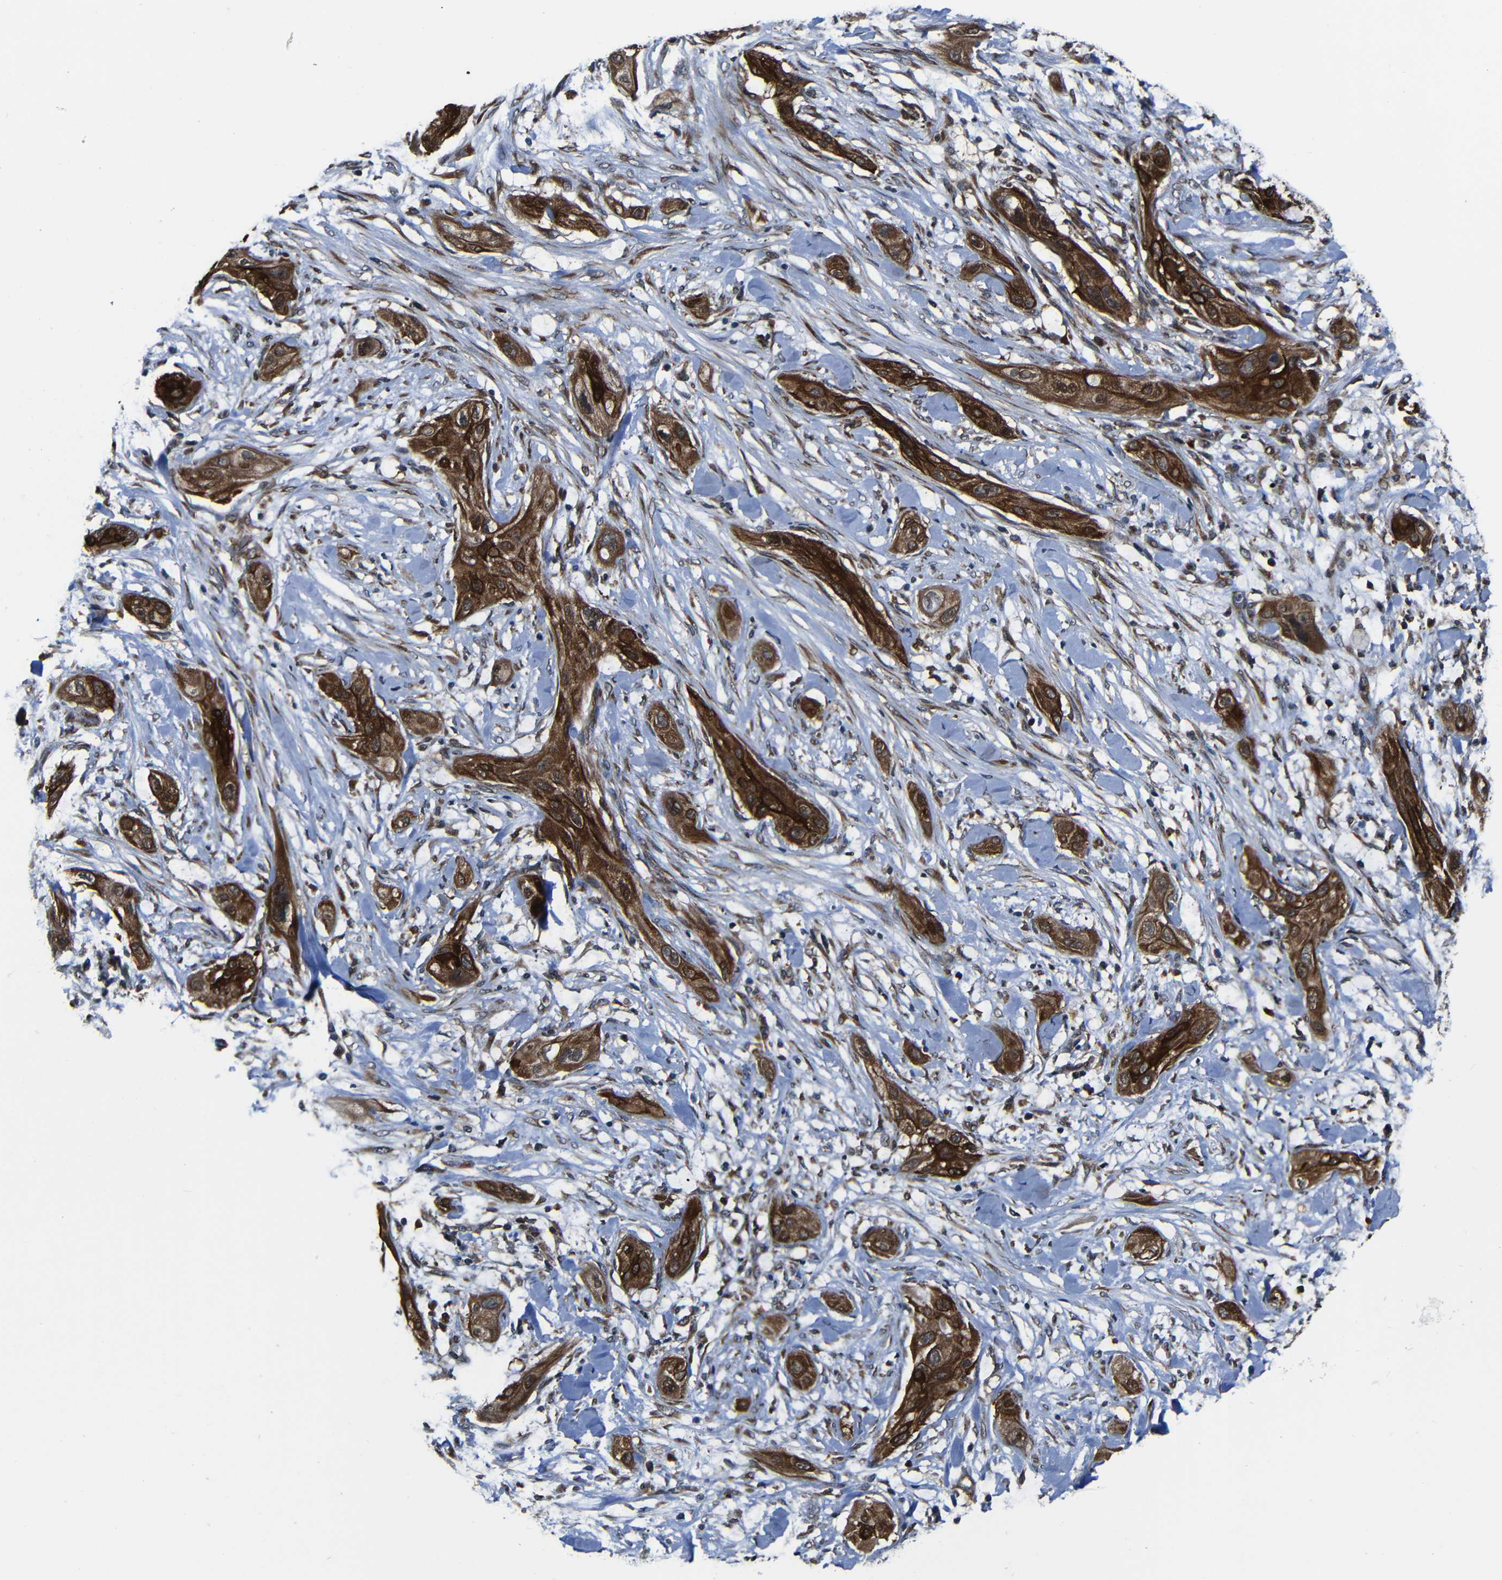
{"staining": {"intensity": "strong", "quantity": ">75%", "location": "cytoplasmic/membranous"}, "tissue": "lung cancer", "cell_type": "Tumor cells", "image_type": "cancer", "snomed": [{"axis": "morphology", "description": "Squamous cell carcinoma, NOS"}, {"axis": "topography", "description": "Lung"}], "caption": "This histopathology image demonstrates immunohistochemistry (IHC) staining of human squamous cell carcinoma (lung), with high strong cytoplasmic/membranous positivity in about >75% of tumor cells.", "gene": "KIAA0513", "patient": {"sex": "female", "age": 47}}